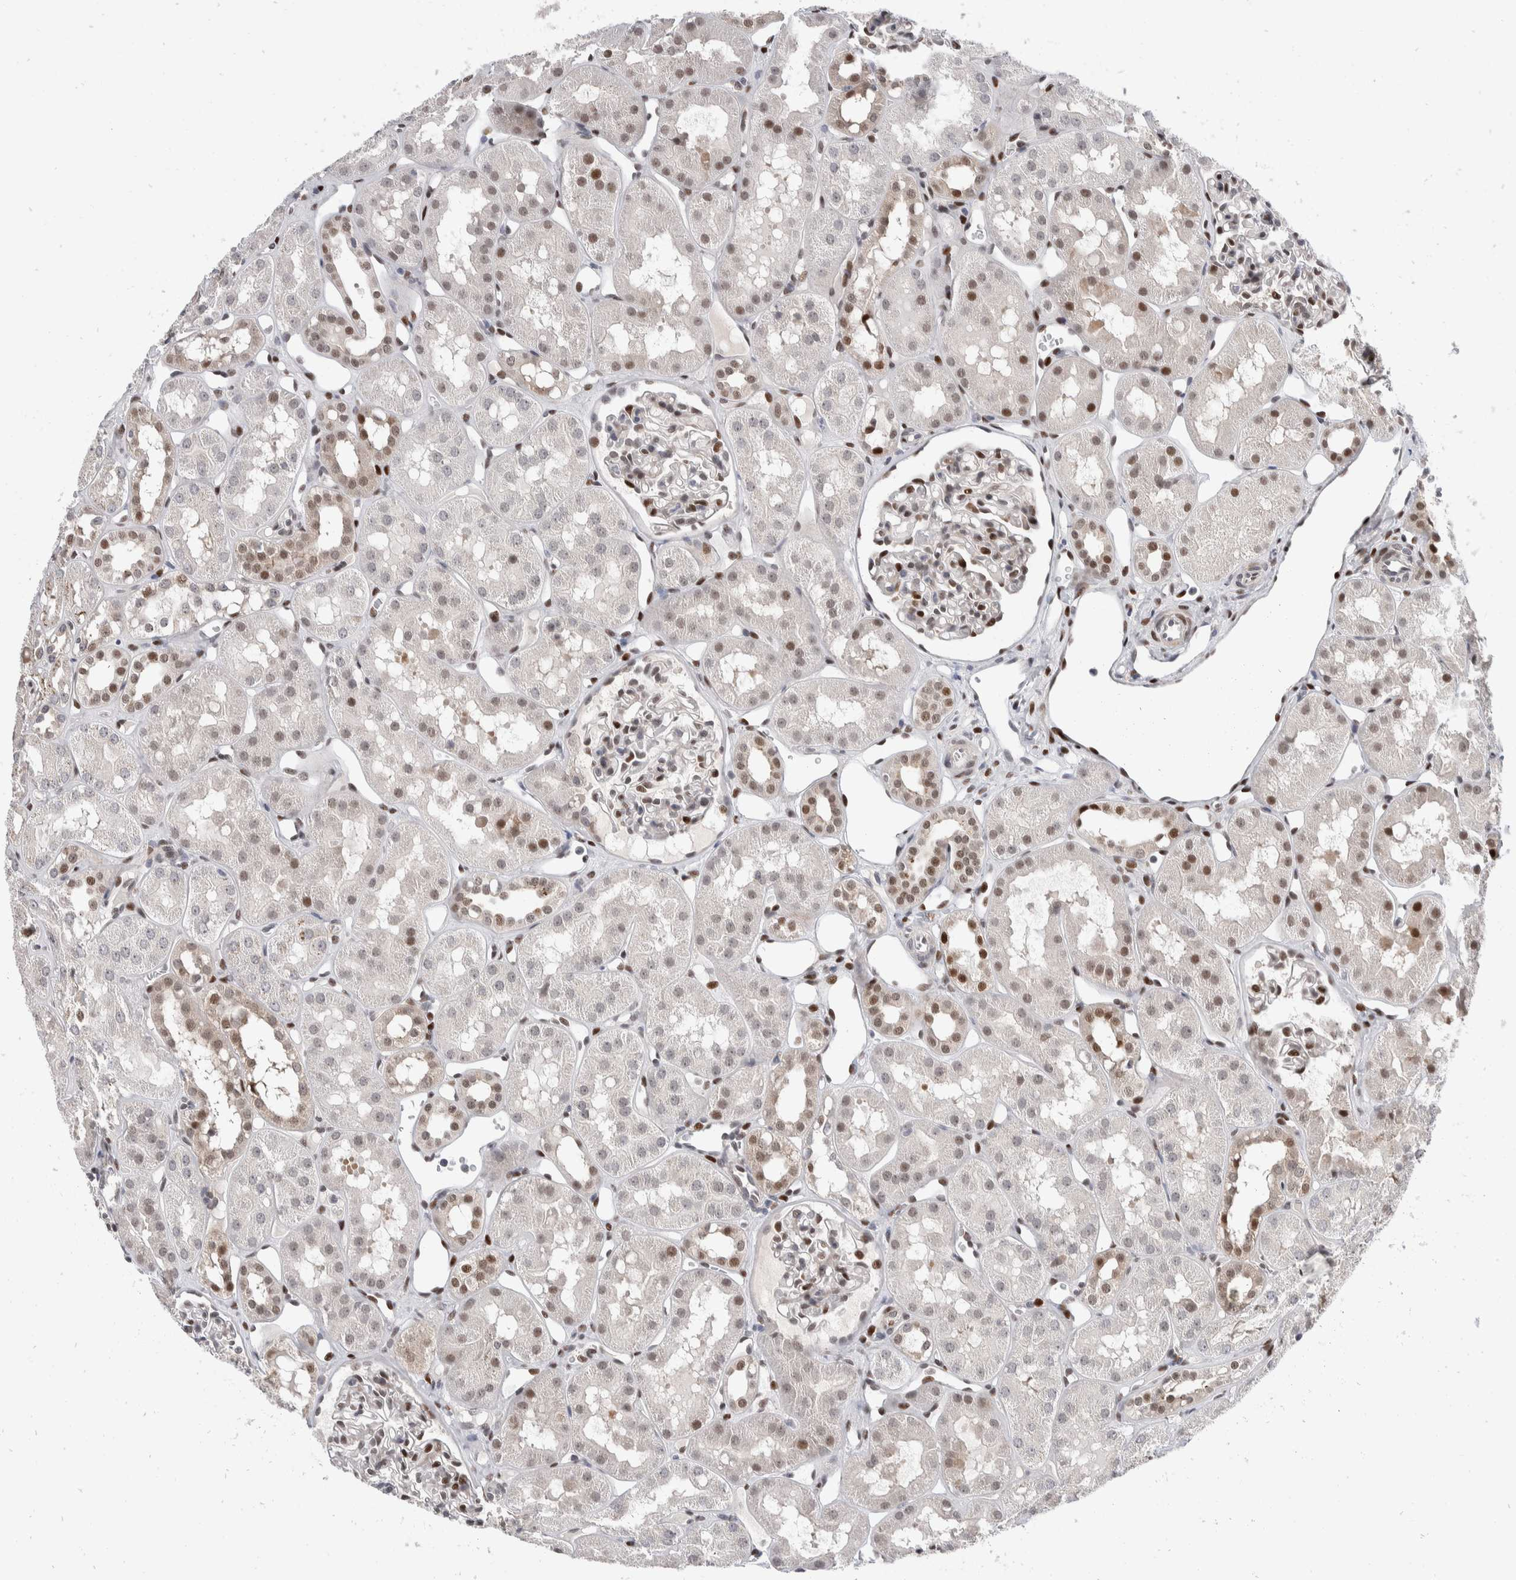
{"staining": {"intensity": "moderate", "quantity": "25%-75%", "location": "nuclear"}, "tissue": "kidney", "cell_type": "Cells in glomeruli", "image_type": "normal", "snomed": [{"axis": "morphology", "description": "Normal tissue, NOS"}, {"axis": "topography", "description": "Kidney"}], "caption": "This image exhibits immunohistochemistry (IHC) staining of benign human kidney, with medium moderate nuclear positivity in about 25%-75% of cells in glomeruli.", "gene": "ZNF703", "patient": {"sex": "male", "age": 16}}